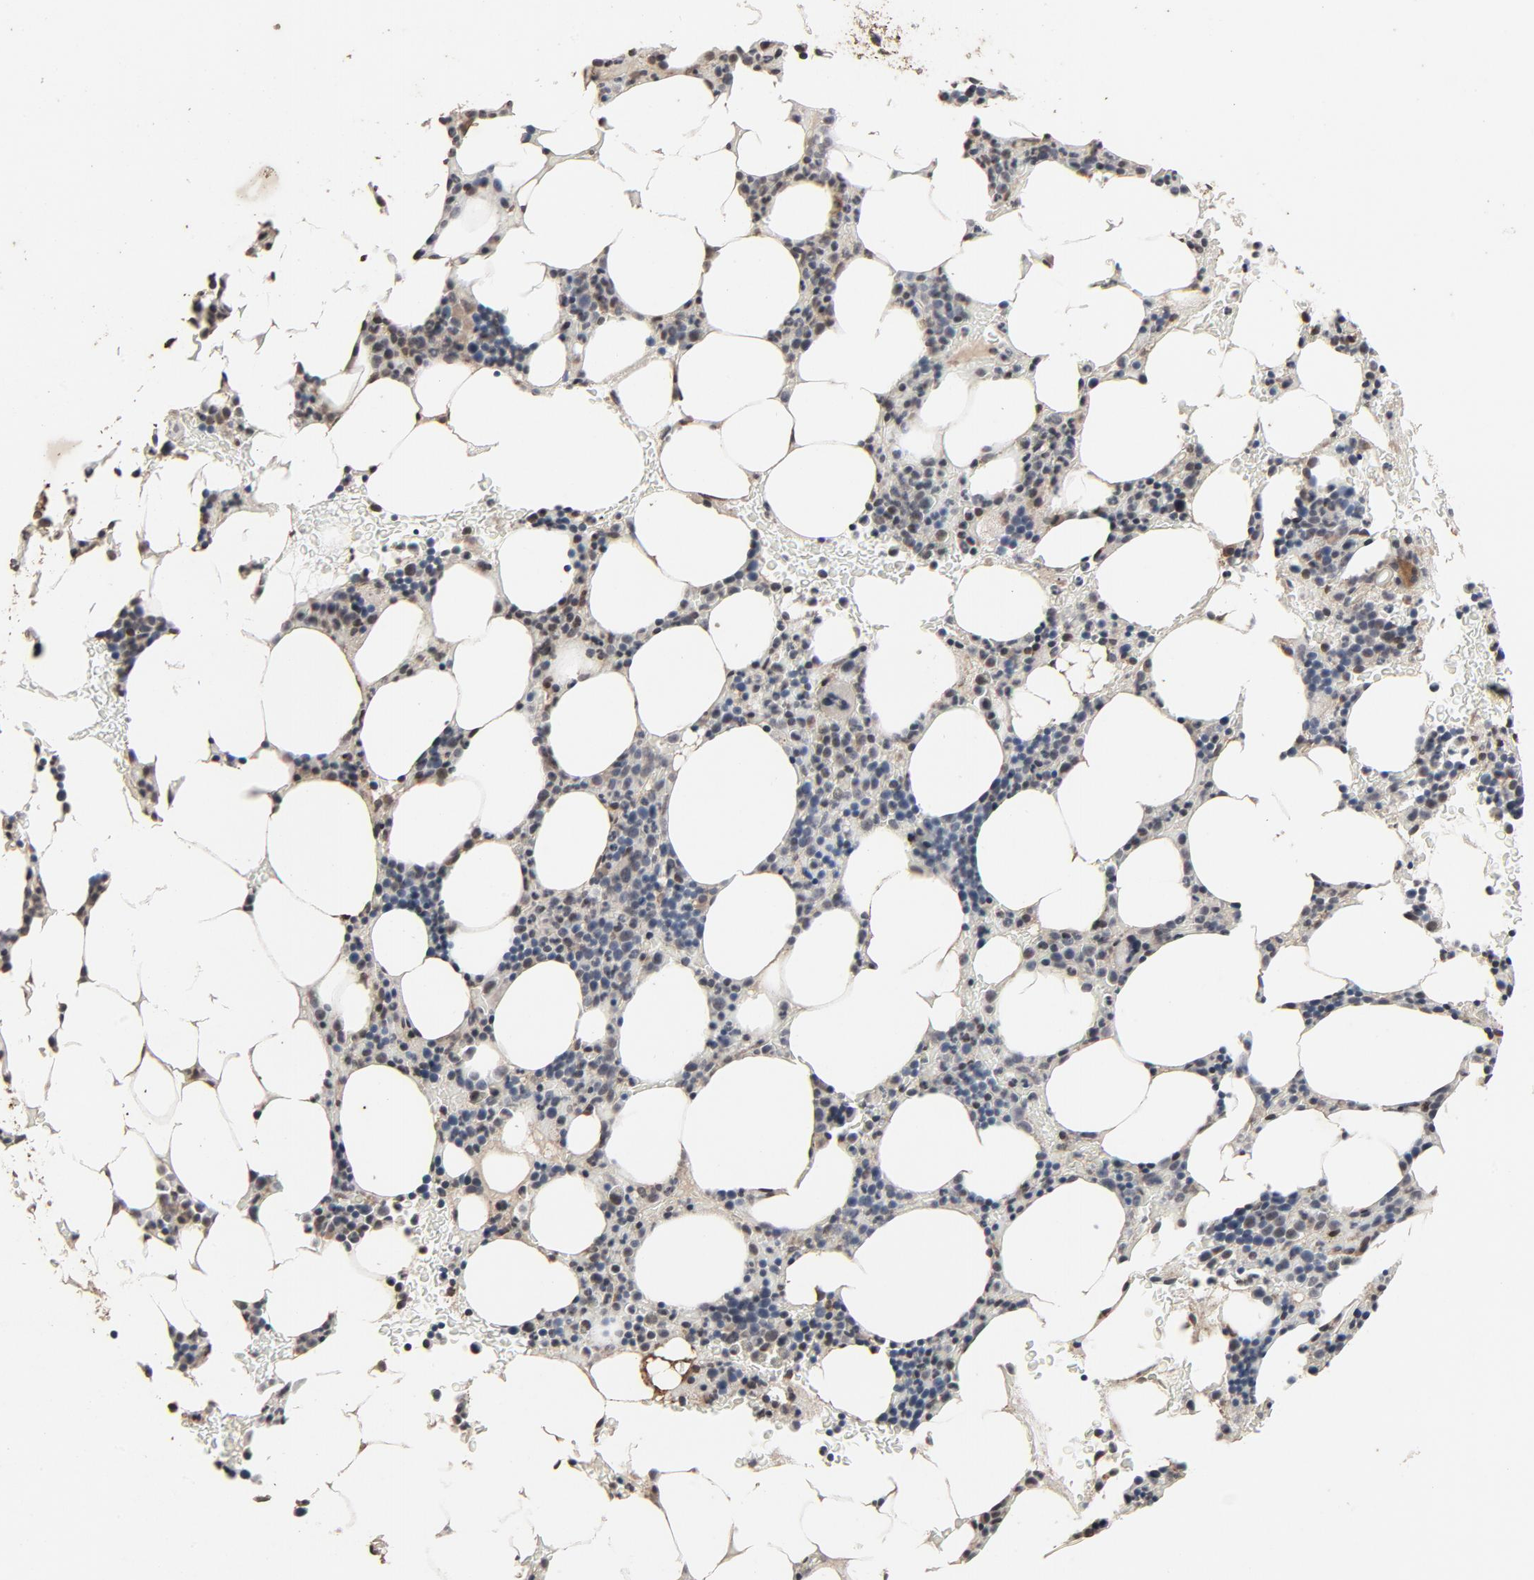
{"staining": {"intensity": "weak", "quantity": "<25%", "location": "cytoplasmic/membranous"}, "tissue": "bone marrow", "cell_type": "Hematopoietic cells", "image_type": "normal", "snomed": [{"axis": "morphology", "description": "Normal tissue, NOS"}, {"axis": "topography", "description": "Bone marrow"}], "caption": "Immunohistochemical staining of unremarkable human bone marrow displays no significant positivity in hematopoietic cells.", "gene": "MT3", "patient": {"sex": "male", "age": 78}}